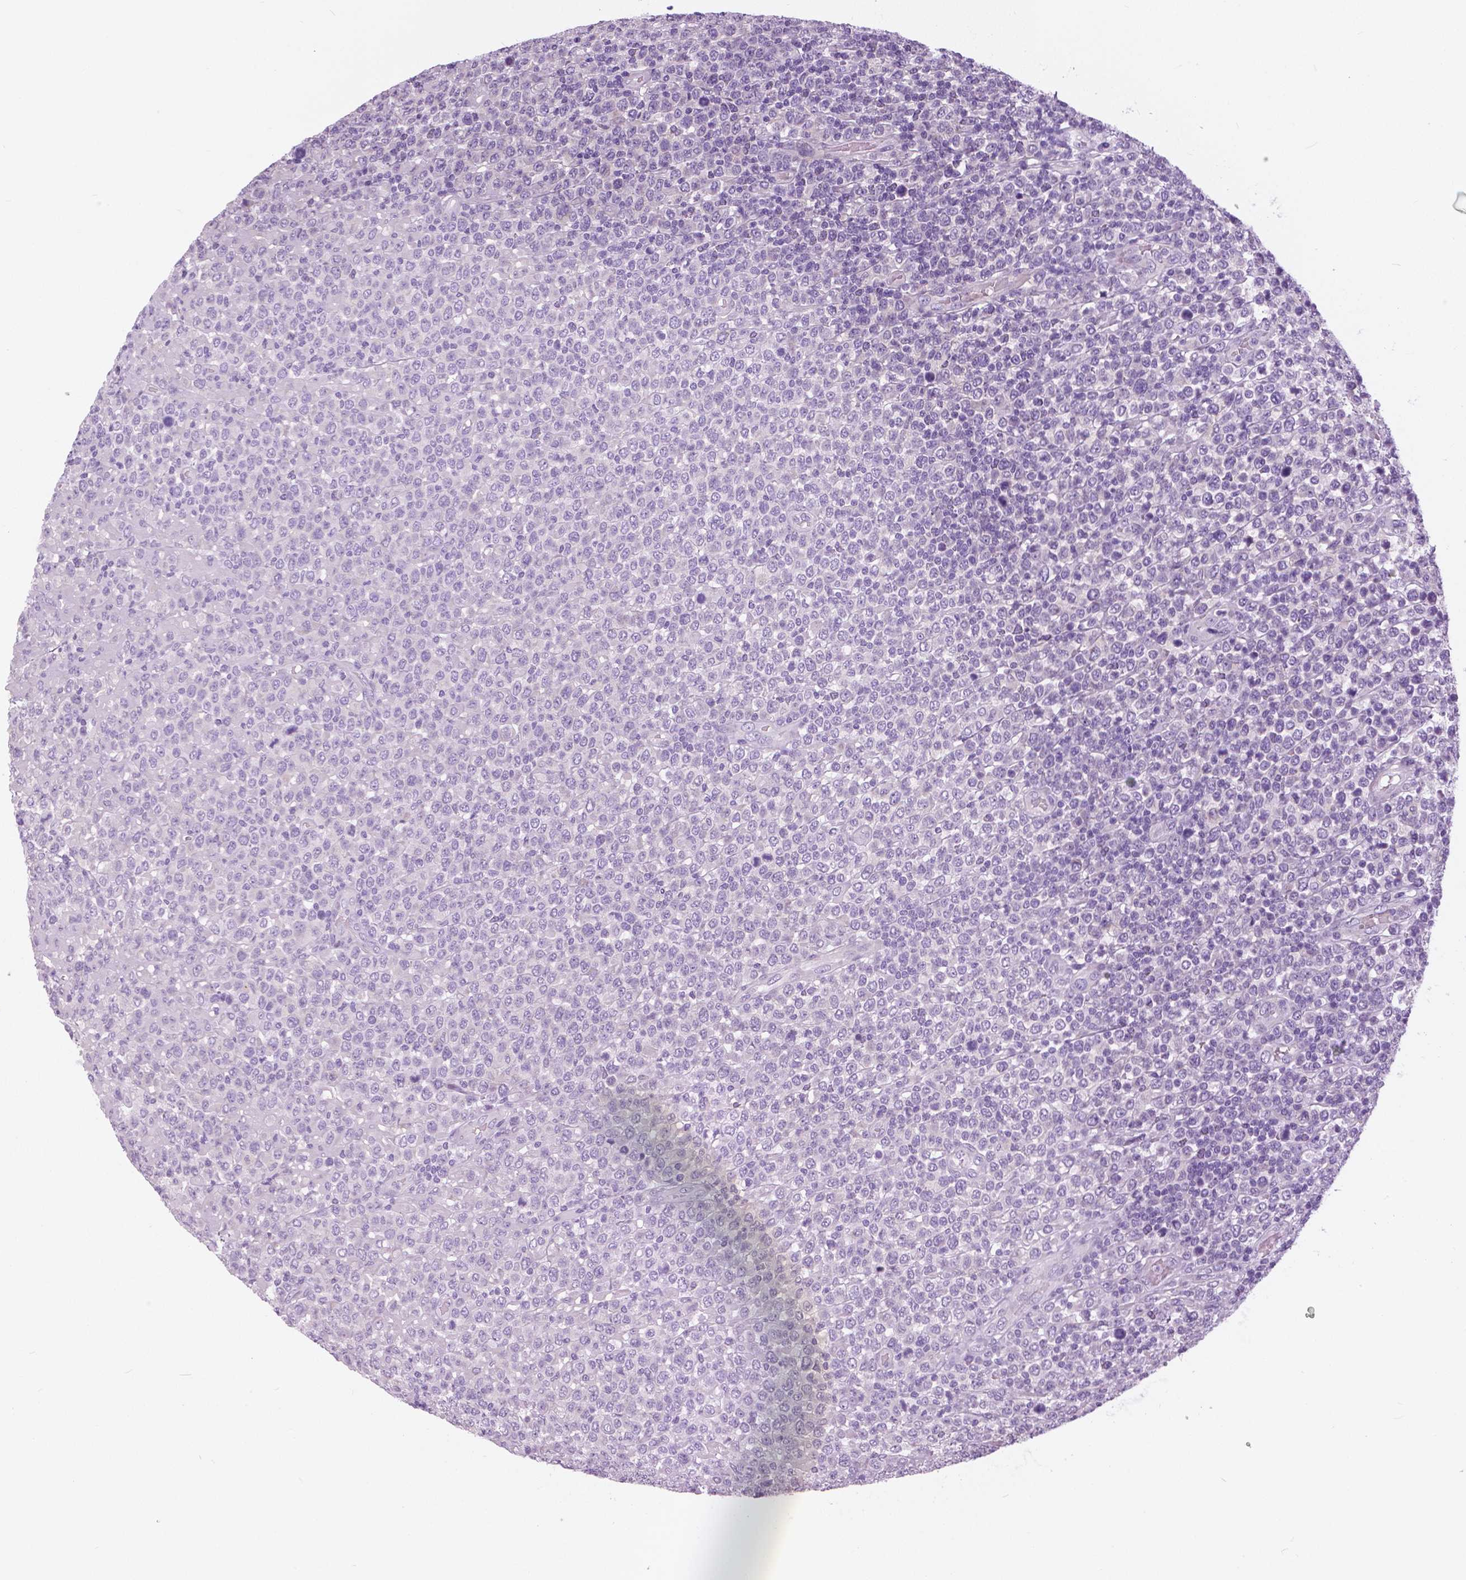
{"staining": {"intensity": "negative", "quantity": "none", "location": "none"}, "tissue": "lymphoma", "cell_type": "Tumor cells", "image_type": "cancer", "snomed": [{"axis": "morphology", "description": "Malignant lymphoma, non-Hodgkin's type, High grade"}, {"axis": "topography", "description": "Soft tissue"}], "caption": "This is an immunohistochemistry (IHC) histopathology image of lymphoma. There is no expression in tumor cells.", "gene": "SERPINI1", "patient": {"sex": "female", "age": 56}}